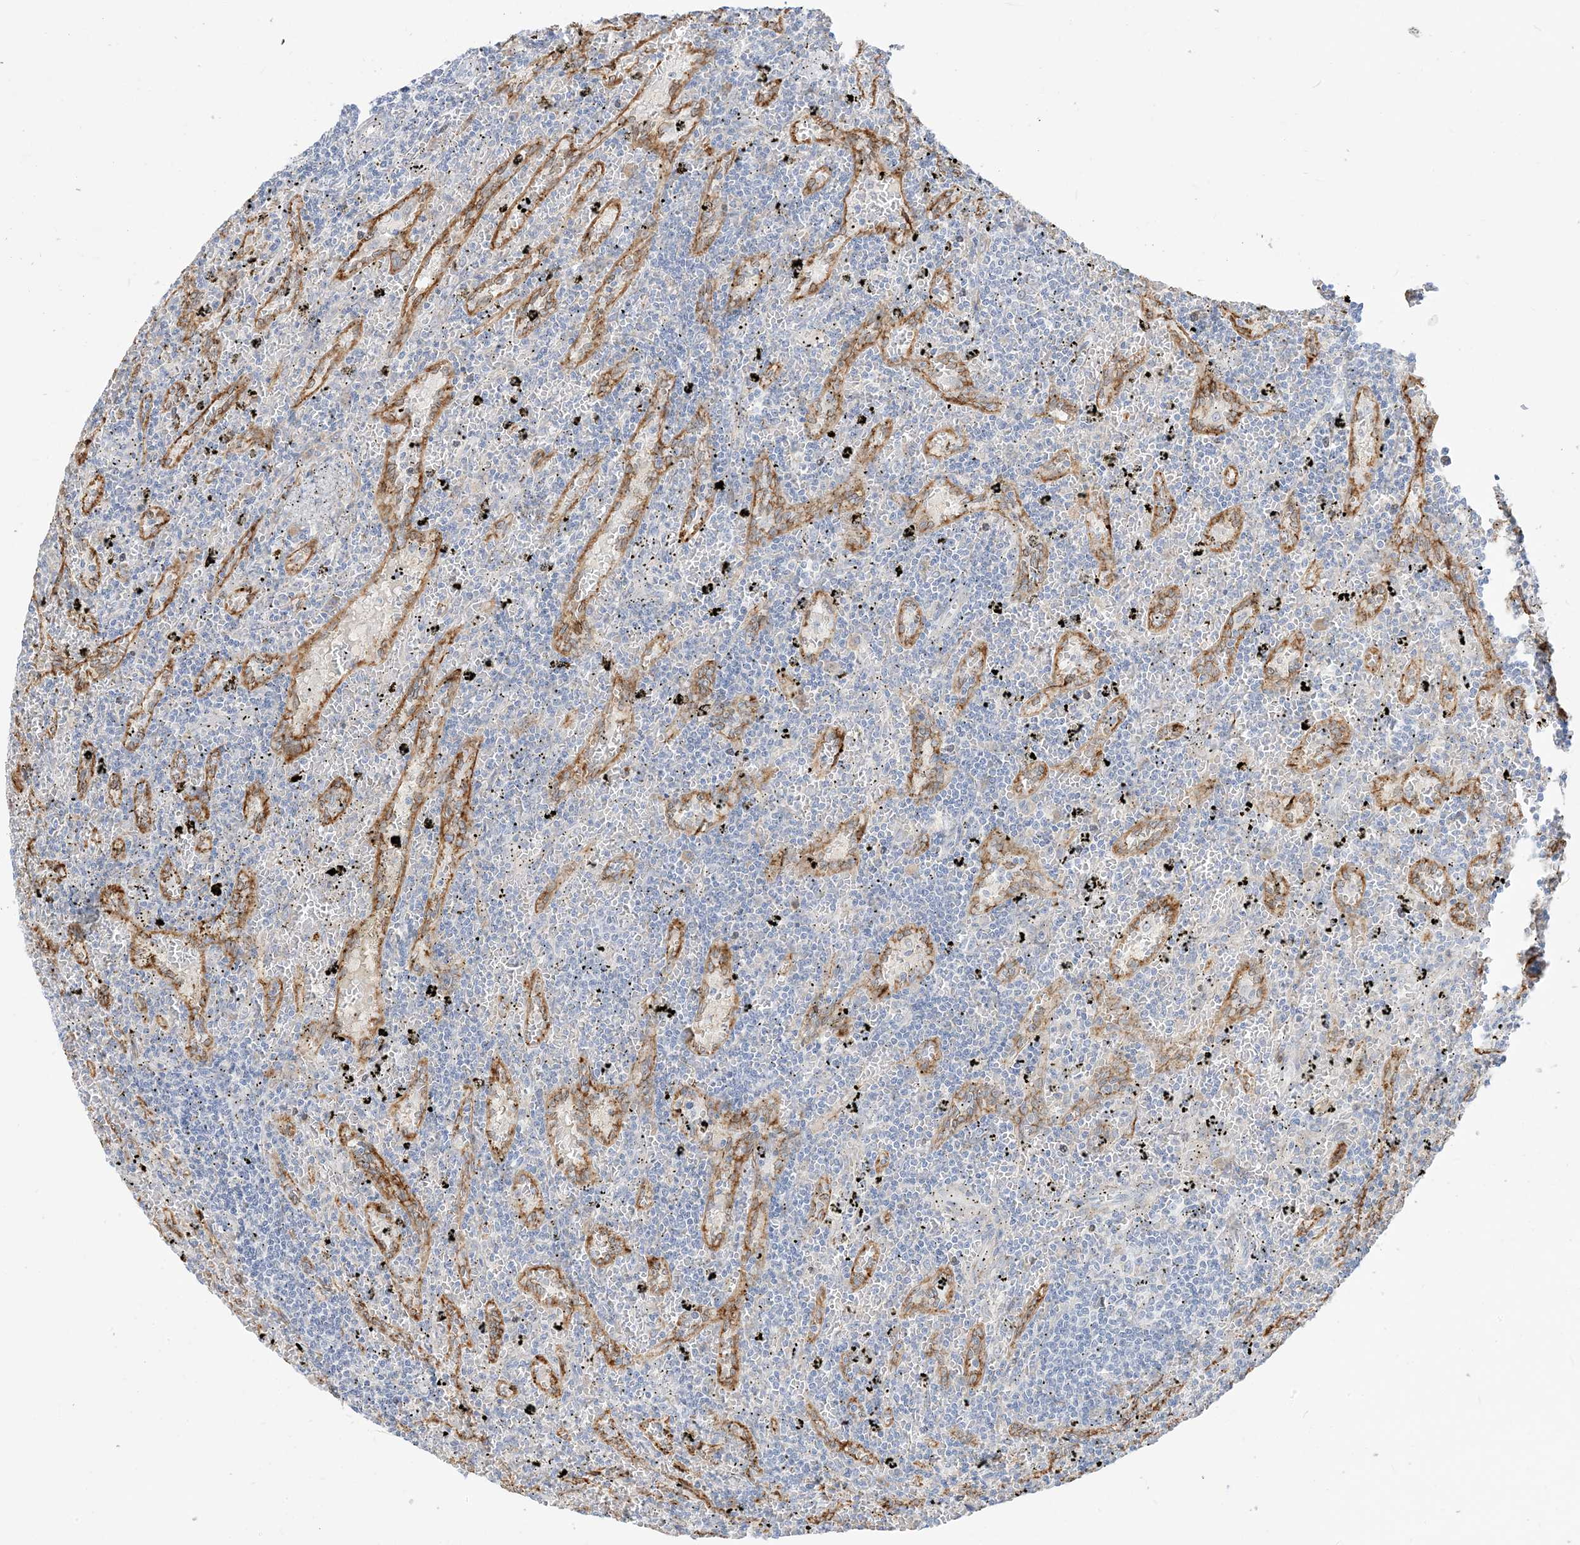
{"staining": {"intensity": "negative", "quantity": "none", "location": "none"}, "tissue": "lymphoma", "cell_type": "Tumor cells", "image_type": "cancer", "snomed": [{"axis": "morphology", "description": "Malignant lymphoma, non-Hodgkin's type, Low grade"}, {"axis": "topography", "description": "Spleen"}], "caption": "The IHC image has no significant expression in tumor cells of lymphoma tissue. (DAB IHC, high magnification).", "gene": "LOXL3", "patient": {"sex": "male", "age": 76}}